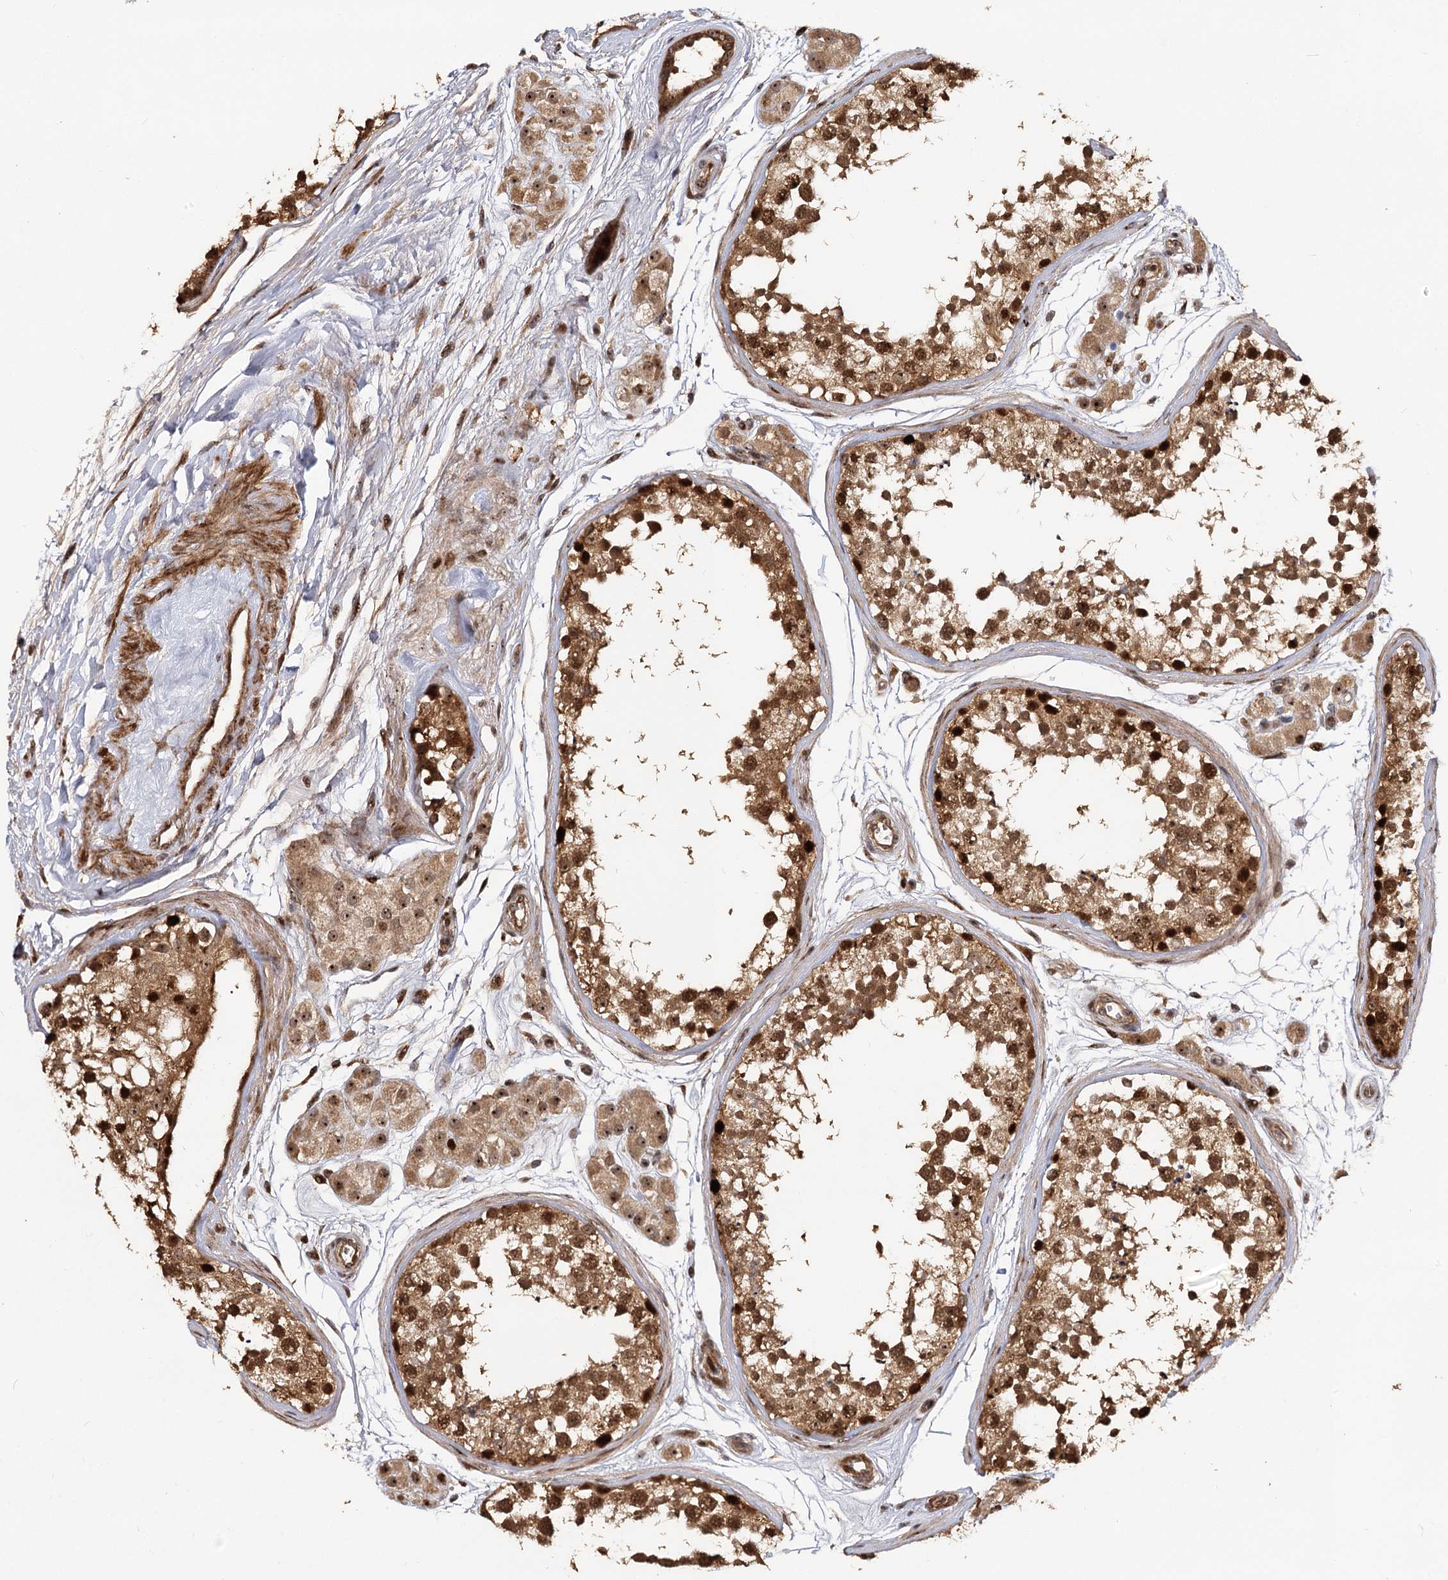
{"staining": {"intensity": "strong", "quantity": ">75%", "location": "cytoplasmic/membranous,nuclear"}, "tissue": "testis", "cell_type": "Cells in seminiferous ducts", "image_type": "normal", "snomed": [{"axis": "morphology", "description": "Normal tissue, NOS"}, {"axis": "topography", "description": "Testis"}], "caption": "High-power microscopy captured an IHC histopathology image of unremarkable testis, revealing strong cytoplasmic/membranous,nuclear staining in about >75% of cells in seminiferous ducts.", "gene": "PIK3C2A", "patient": {"sex": "male", "age": 56}}